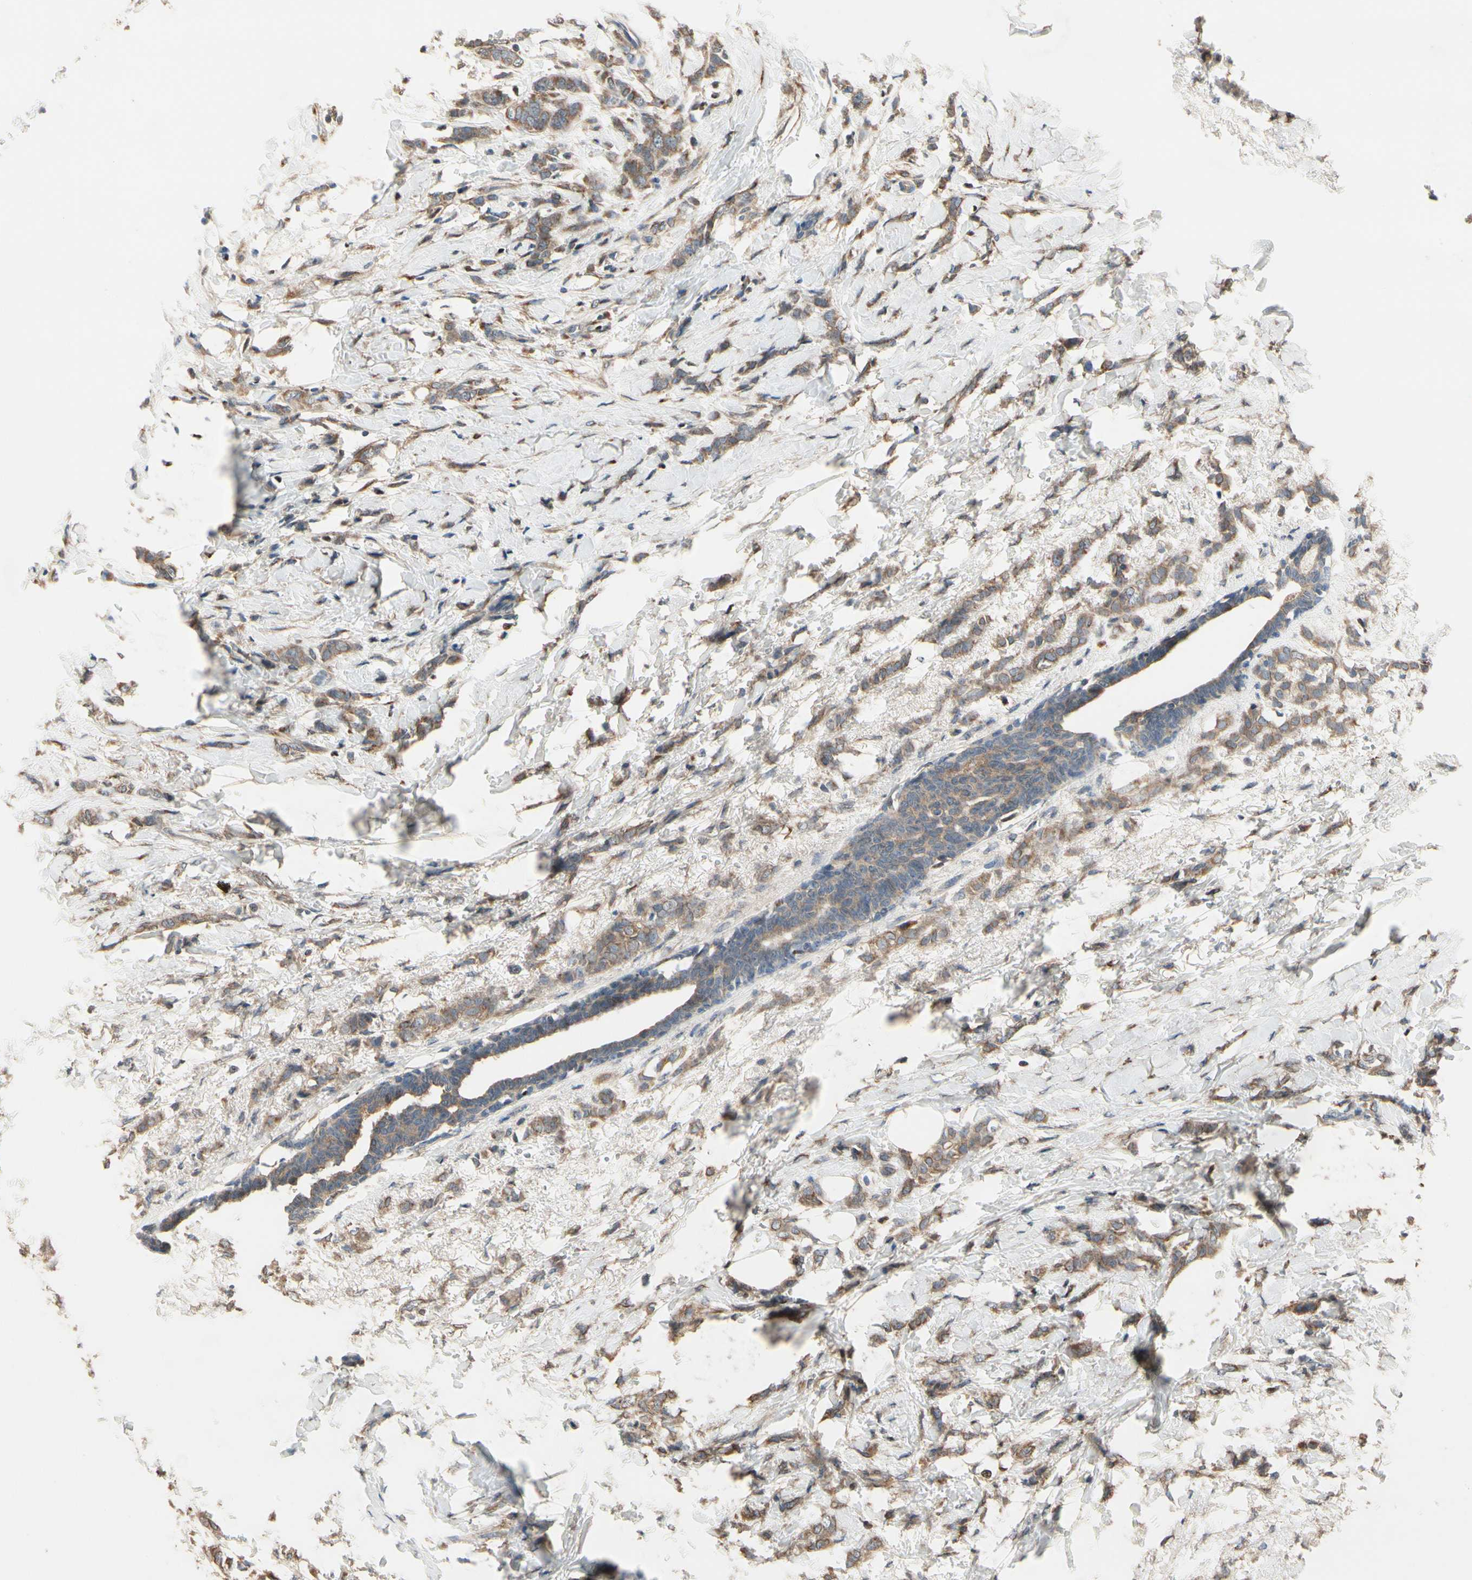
{"staining": {"intensity": "moderate", "quantity": ">75%", "location": "cytoplasmic/membranous"}, "tissue": "breast cancer", "cell_type": "Tumor cells", "image_type": "cancer", "snomed": [{"axis": "morphology", "description": "Lobular carcinoma, in situ"}, {"axis": "morphology", "description": "Lobular carcinoma"}, {"axis": "topography", "description": "Breast"}], "caption": "A brown stain highlights moderate cytoplasmic/membranous staining of a protein in human breast cancer (lobular carcinoma in situ) tumor cells.", "gene": "CGREF1", "patient": {"sex": "female", "age": 41}}